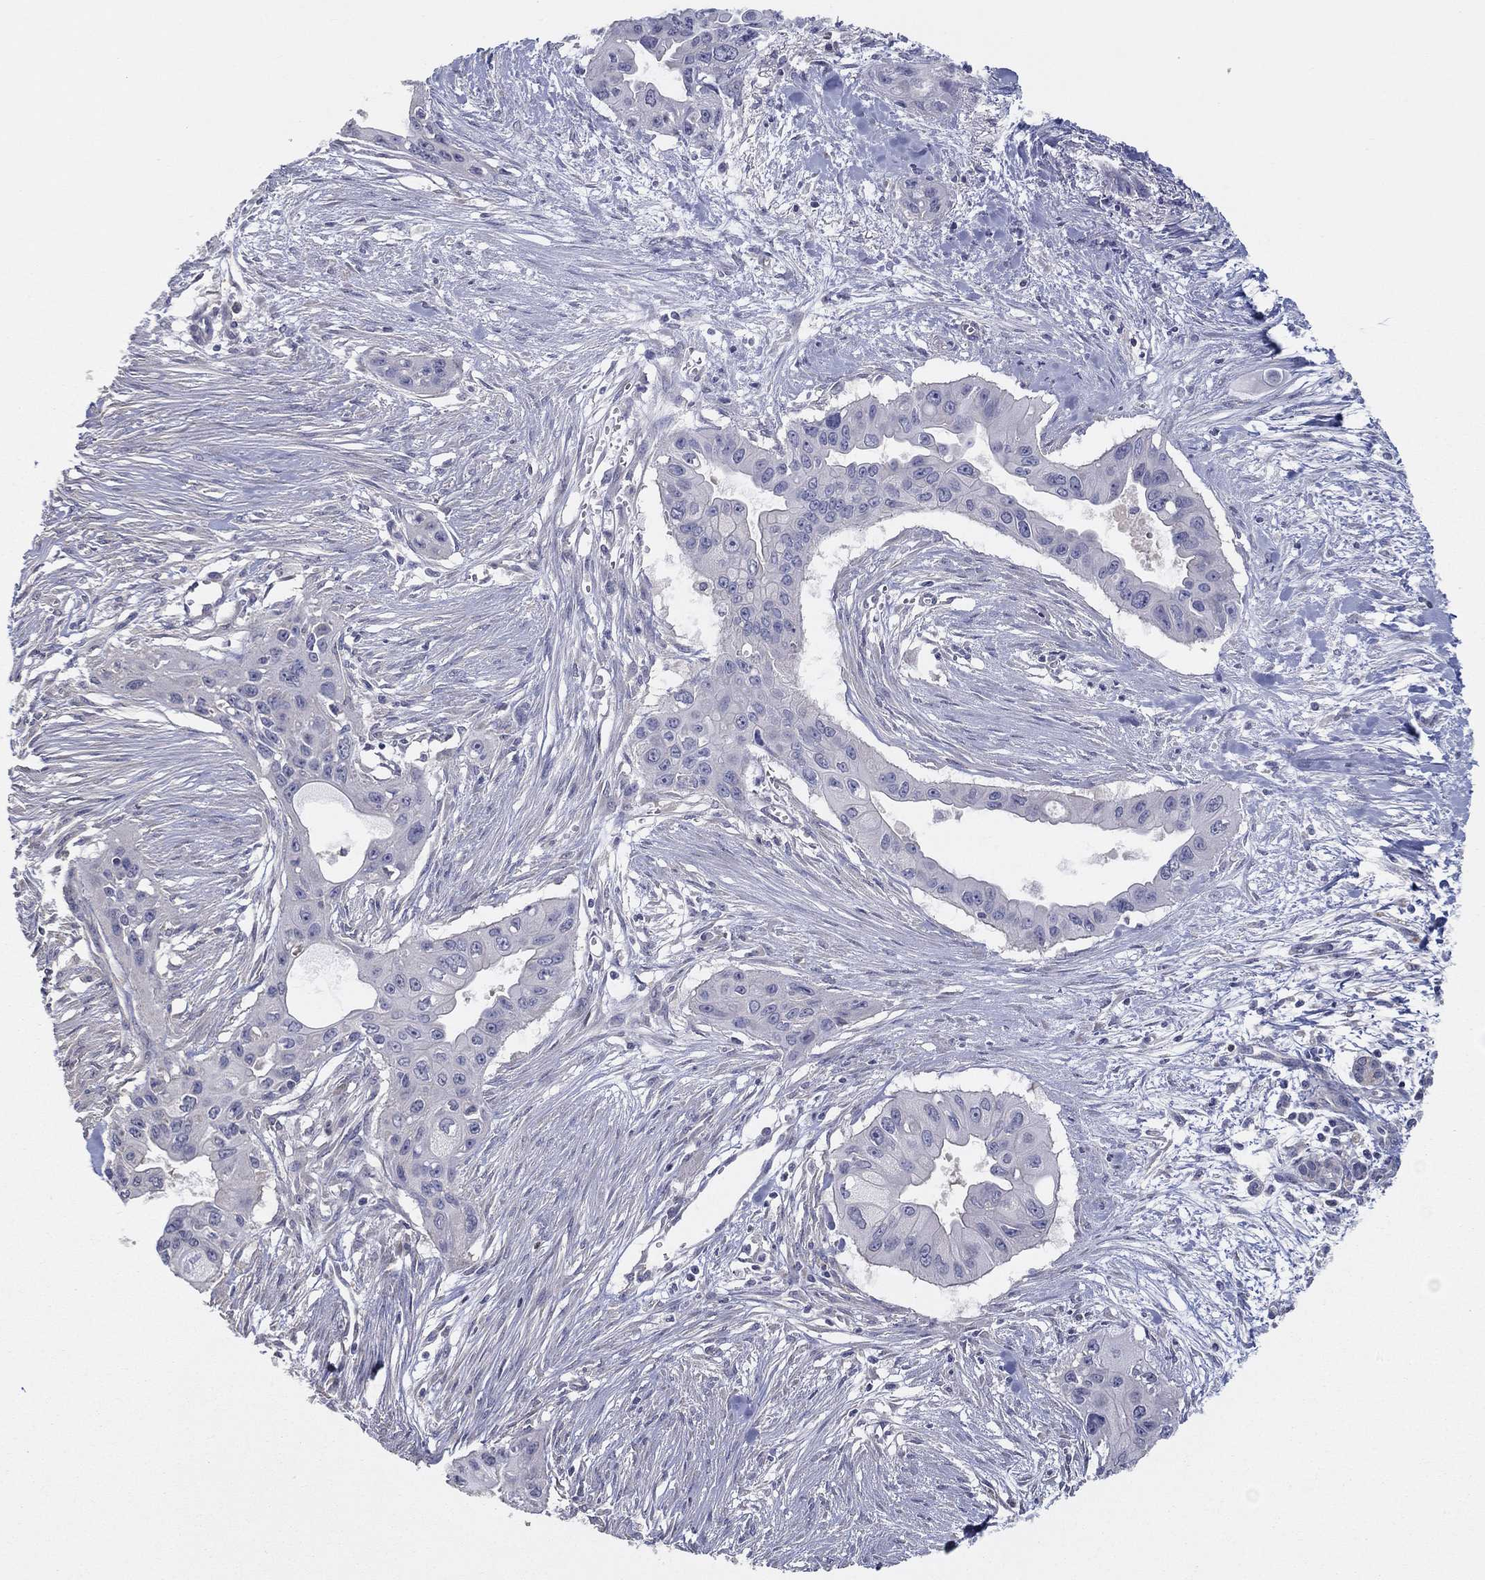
{"staining": {"intensity": "negative", "quantity": "none", "location": "none"}, "tissue": "pancreatic cancer", "cell_type": "Tumor cells", "image_type": "cancer", "snomed": [{"axis": "morphology", "description": "Adenocarcinoma, NOS"}, {"axis": "topography", "description": "Pancreas"}], "caption": "DAB (3,3'-diaminobenzidine) immunohistochemical staining of human pancreatic cancer shows no significant expression in tumor cells.", "gene": "DOCK3", "patient": {"sex": "male", "age": 60}}